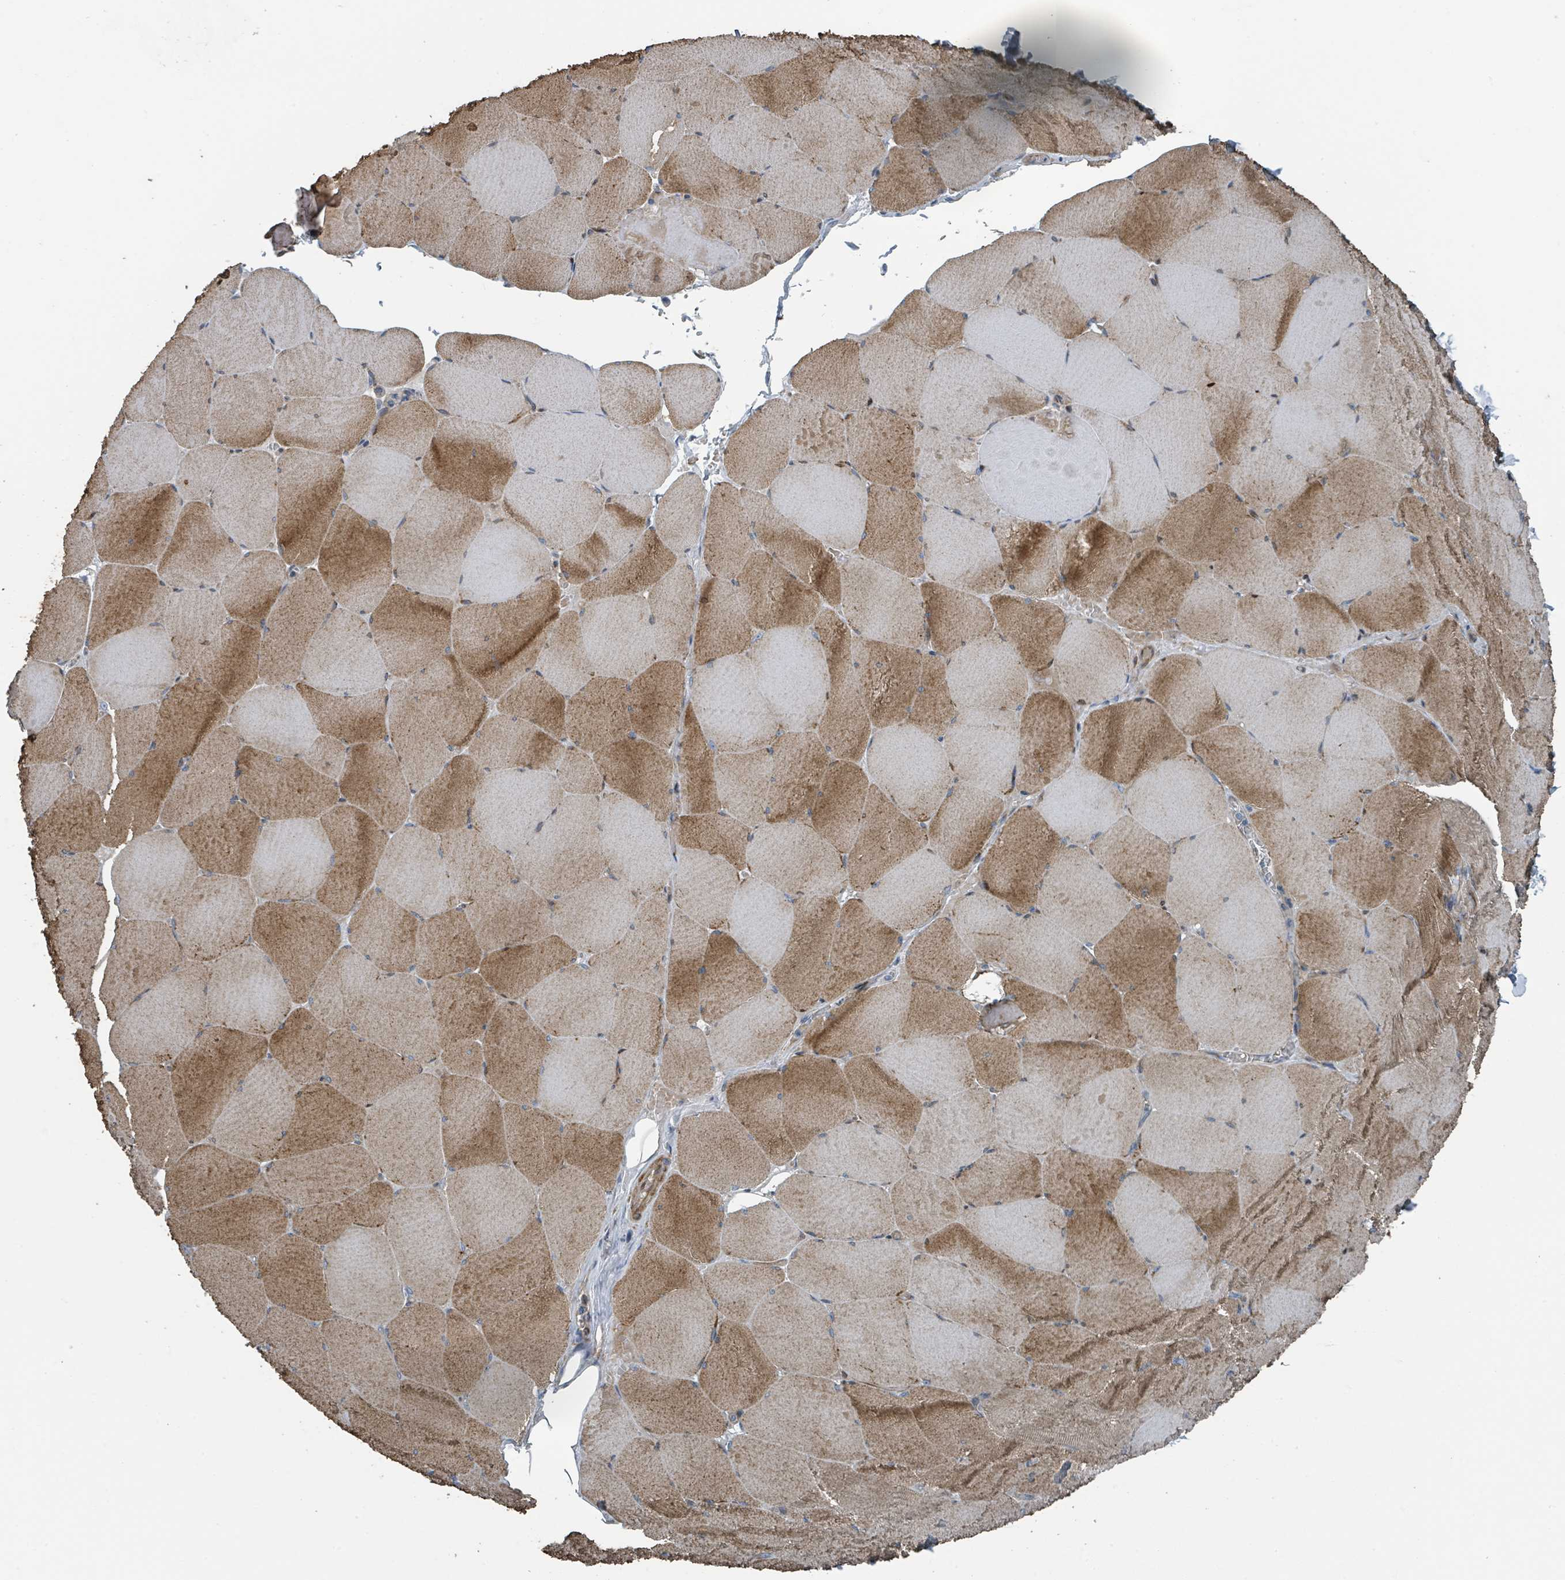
{"staining": {"intensity": "strong", "quantity": "25%-75%", "location": "cytoplasmic/membranous"}, "tissue": "skeletal muscle", "cell_type": "Myocytes", "image_type": "normal", "snomed": [{"axis": "morphology", "description": "Normal tissue, NOS"}, {"axis": "topography", "description": "Skeletal muscle"}, {"axis": "topography", "description": "Head-Neck"}], "caption": "Protein expression analysis of benign skeletal muscle demonstrates strong cytoplasmic/membranous expression in approximately 25%-75% of myocytes. The staining was performed using DAB, with brown indicating positive protein expression. Nuclei are stained blue with hematoxylin.", "gene": "DIPK2A", "patient": {"sex": "male", "age": 66}}